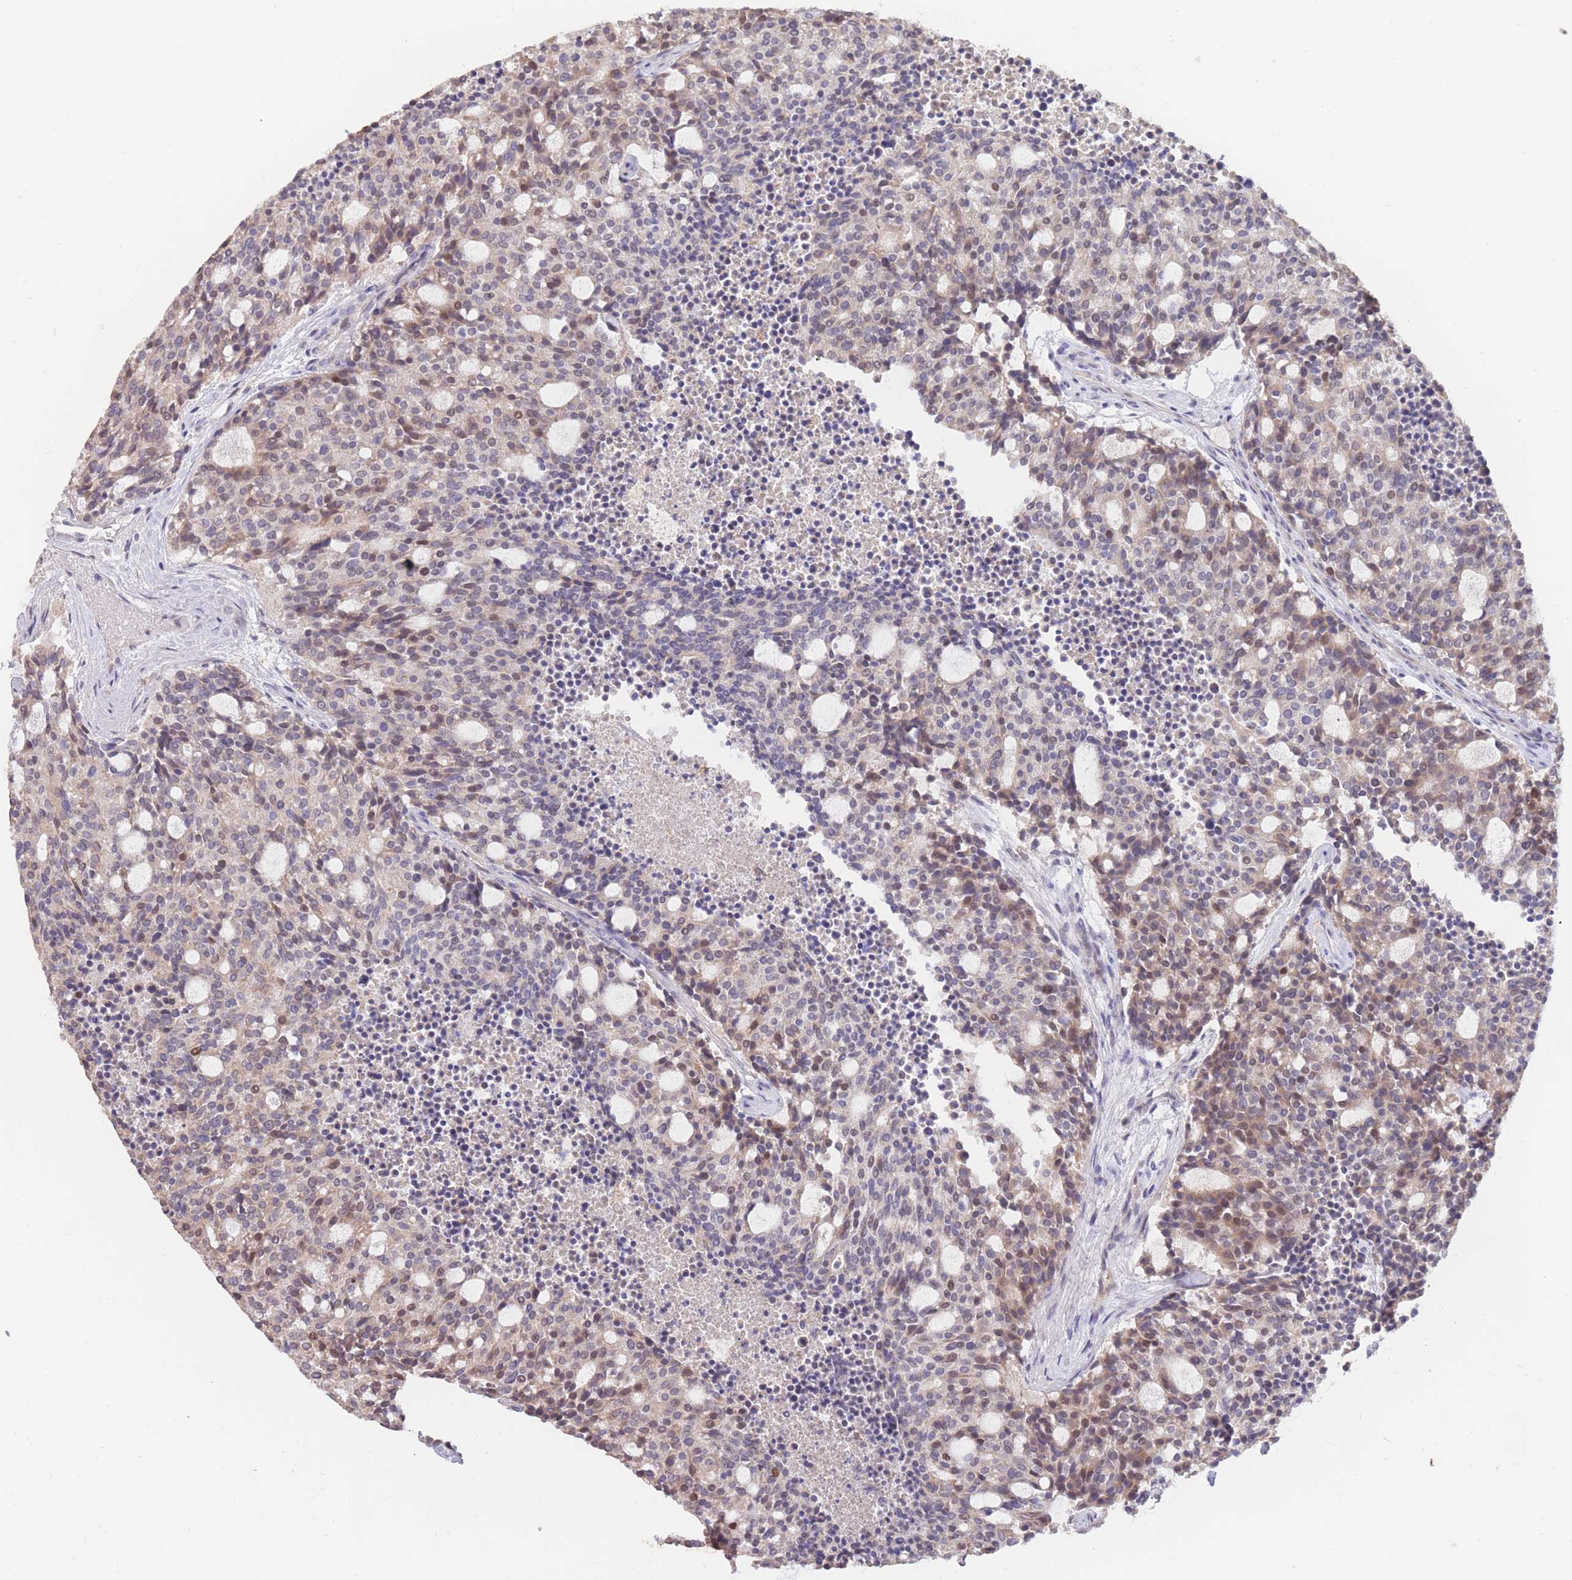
{"staining": {"intensity": "weak", "quantity": "<25%", "location": "cytoplasmic/membranous,nuclear"}, "tissue": "carcinoid", "cell_type": "Tumor cells", "image_type": "cancer", "snomed": [{"axis": "morphology", "description": "Carcinoid, malignant, NOS"}, {"axis": "topography", "description": "Pancreas"}], "caption": "DAB immunohistochemical staining of malignant carcinoid demonstrates no significant expression in tumor cells.", "gene": "RGS14", "patient": {"sex": "female", "age": 54}}